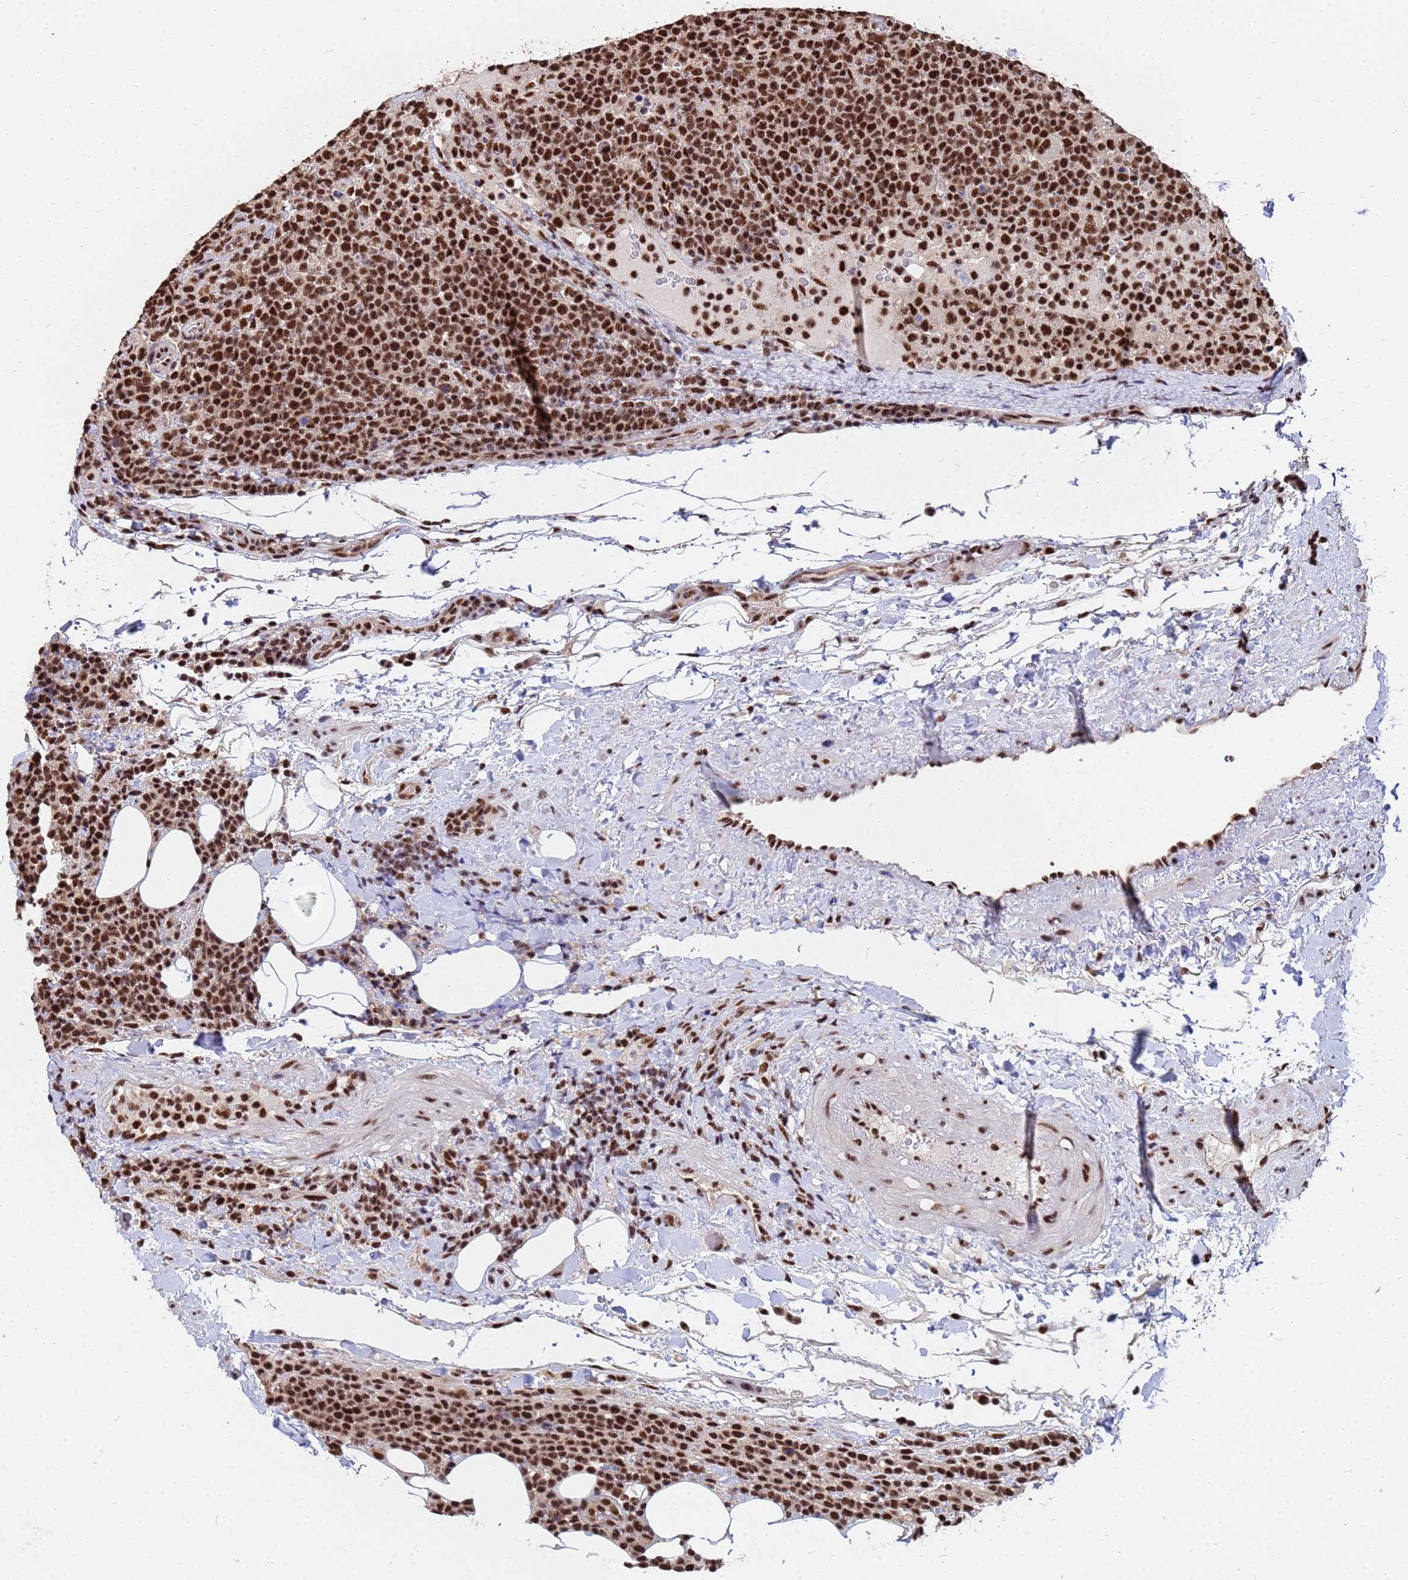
{"staining": {"intensity": "strong", "quantity": ">75%", "location": "nuclear"}, "tissue": "lymphoma", "cell_type": "Tumor cells", "image_type": "cancer", "snomed": [{"axis": "morphology", "description": "Malignant lymphoma, non-Hodgkin's type, High grade"}, {"axis": "topography", "description": "Lymph node"}], "caption": "A brown stain highlights strong nuclear positivity of a protein in human lymphoma tumor cells.", "gene": "SF3B2", "patient": {"sex": "male", "age": 61}}